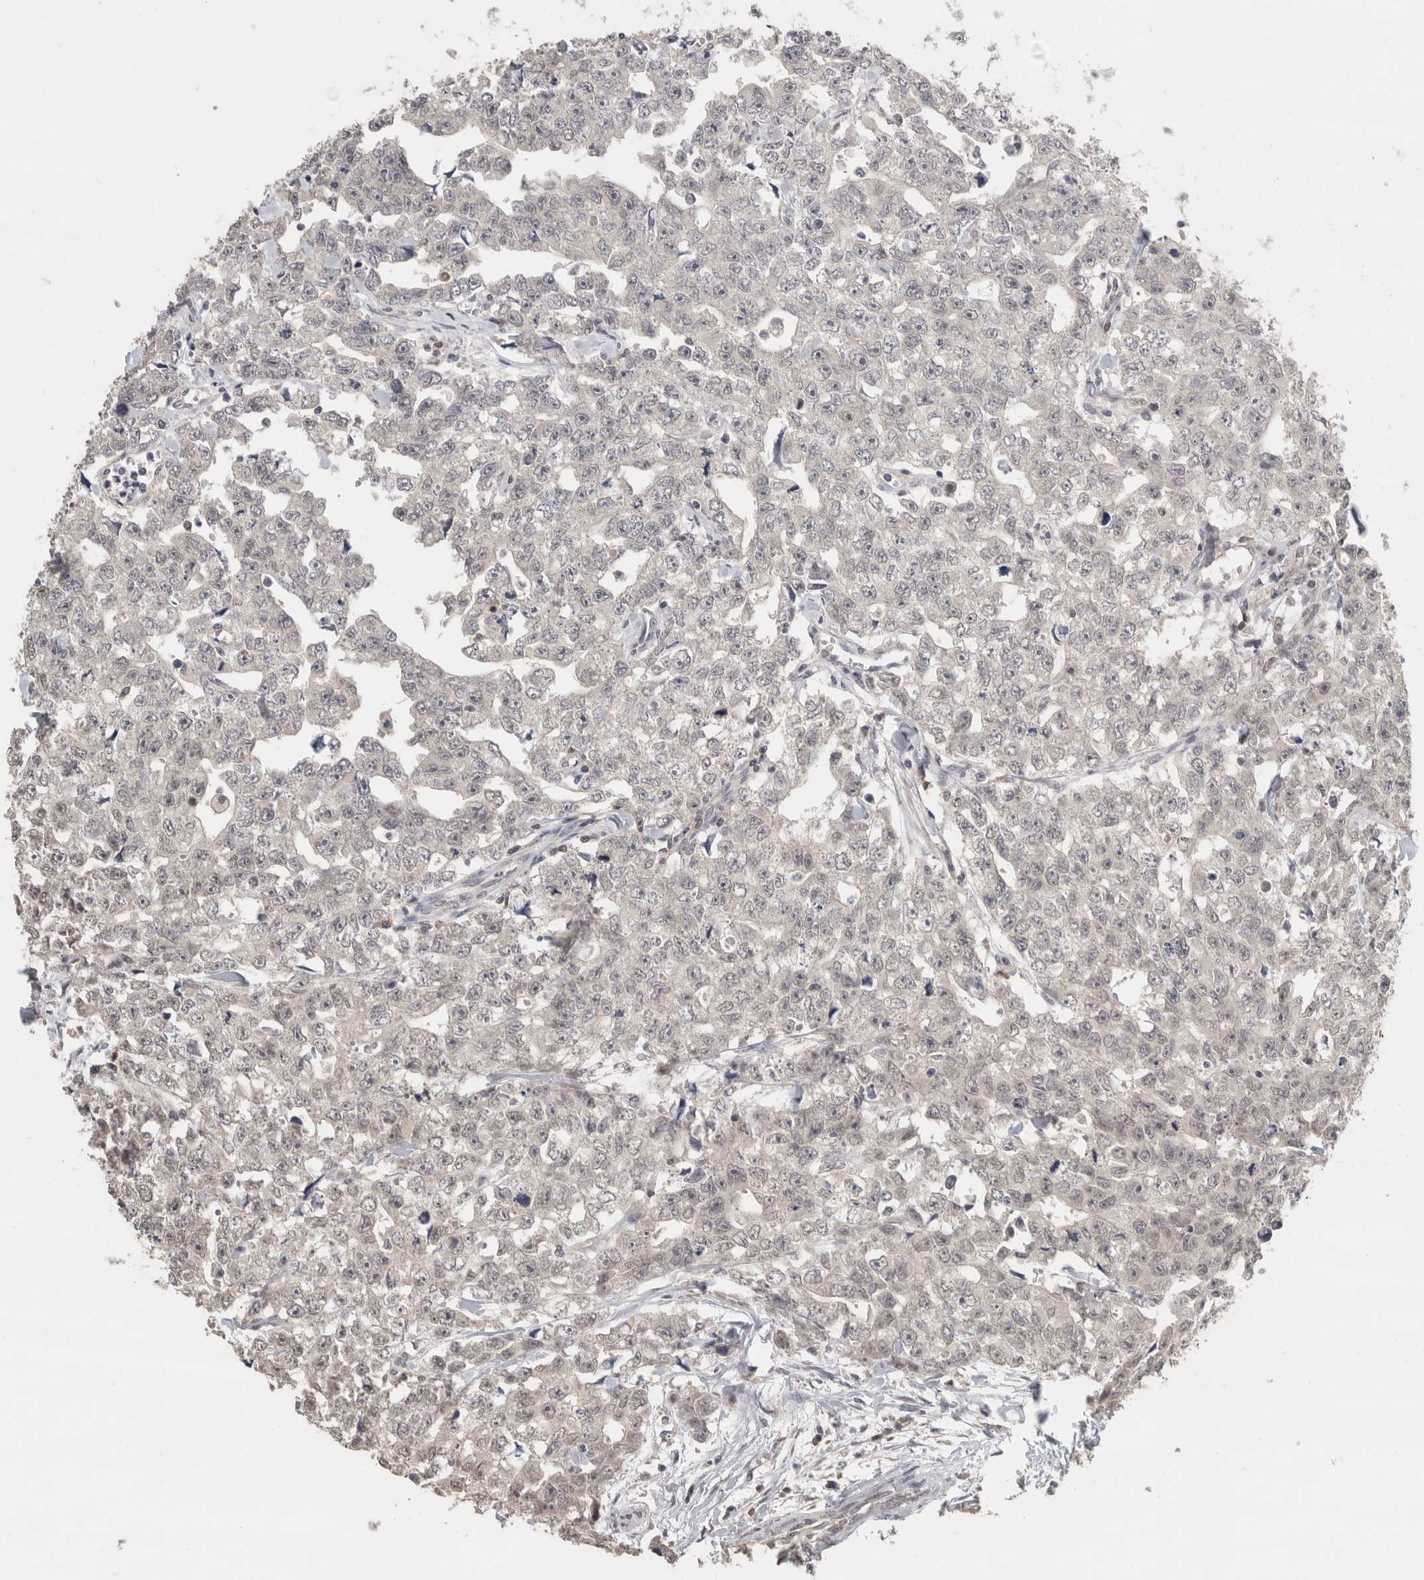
{"staining": {"intensity": "negative", "quantity": "none", "location": "none"}, "tissue": "testis cancer", "cell_type": "Tumor cells", "image_type": "cancer", "snomed": [{"axis": "morphology", "description": "Carcinoma, Embryonal, NOS"}, {"axis": "topography", "description": "Testis"}], "caption": "Protein analysis of embryonal carcinoma (testis) shows no significant positivity in tumor cells.", "gene": "TRAT1", "patient": {"sex": "male", "age": 28}}